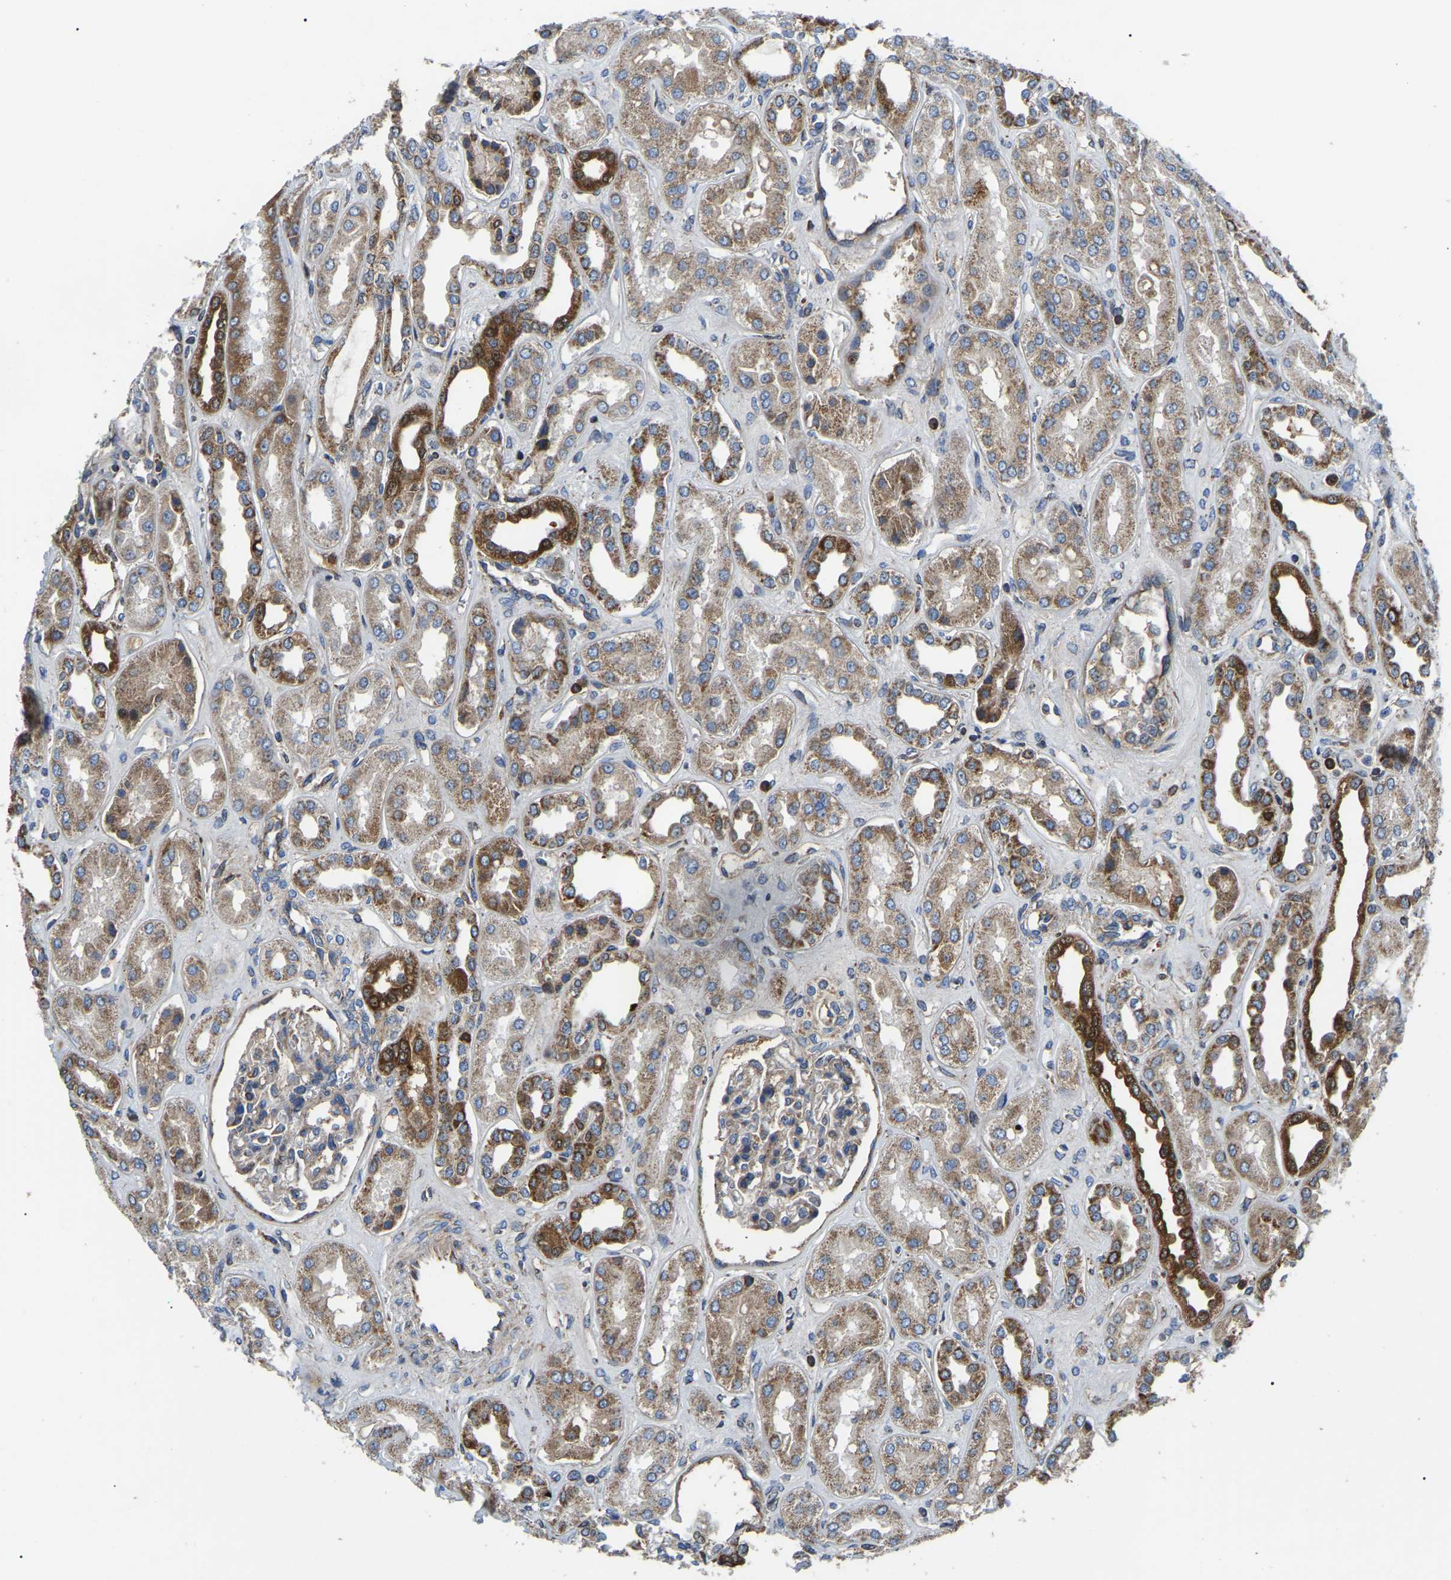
{"staining": {"intensity": "moderate", "quantity": "<25%", "location": "cytoplasmic/membranous"}, "tissue": "kidney", "cell_type": "Cells in glomeruli", "image_type": "normal", "snomed": [{"axis": "morphology", "description": "Normal tissue, NOS"}, {"axis": "topography", "description": "Kidney"}], "caption": "DAB (3,3'-diaminobenzidine) immunohistochemical staining of benign human kidney reveals moderate cytoplasmic/membranous protein expression in approximately <25% of cells in glomeruli. (Brightfield microscopy of DAB IHC at high magnification).", "gene": "PPM1E", "patient": {"sex": "male", "age": 59}}